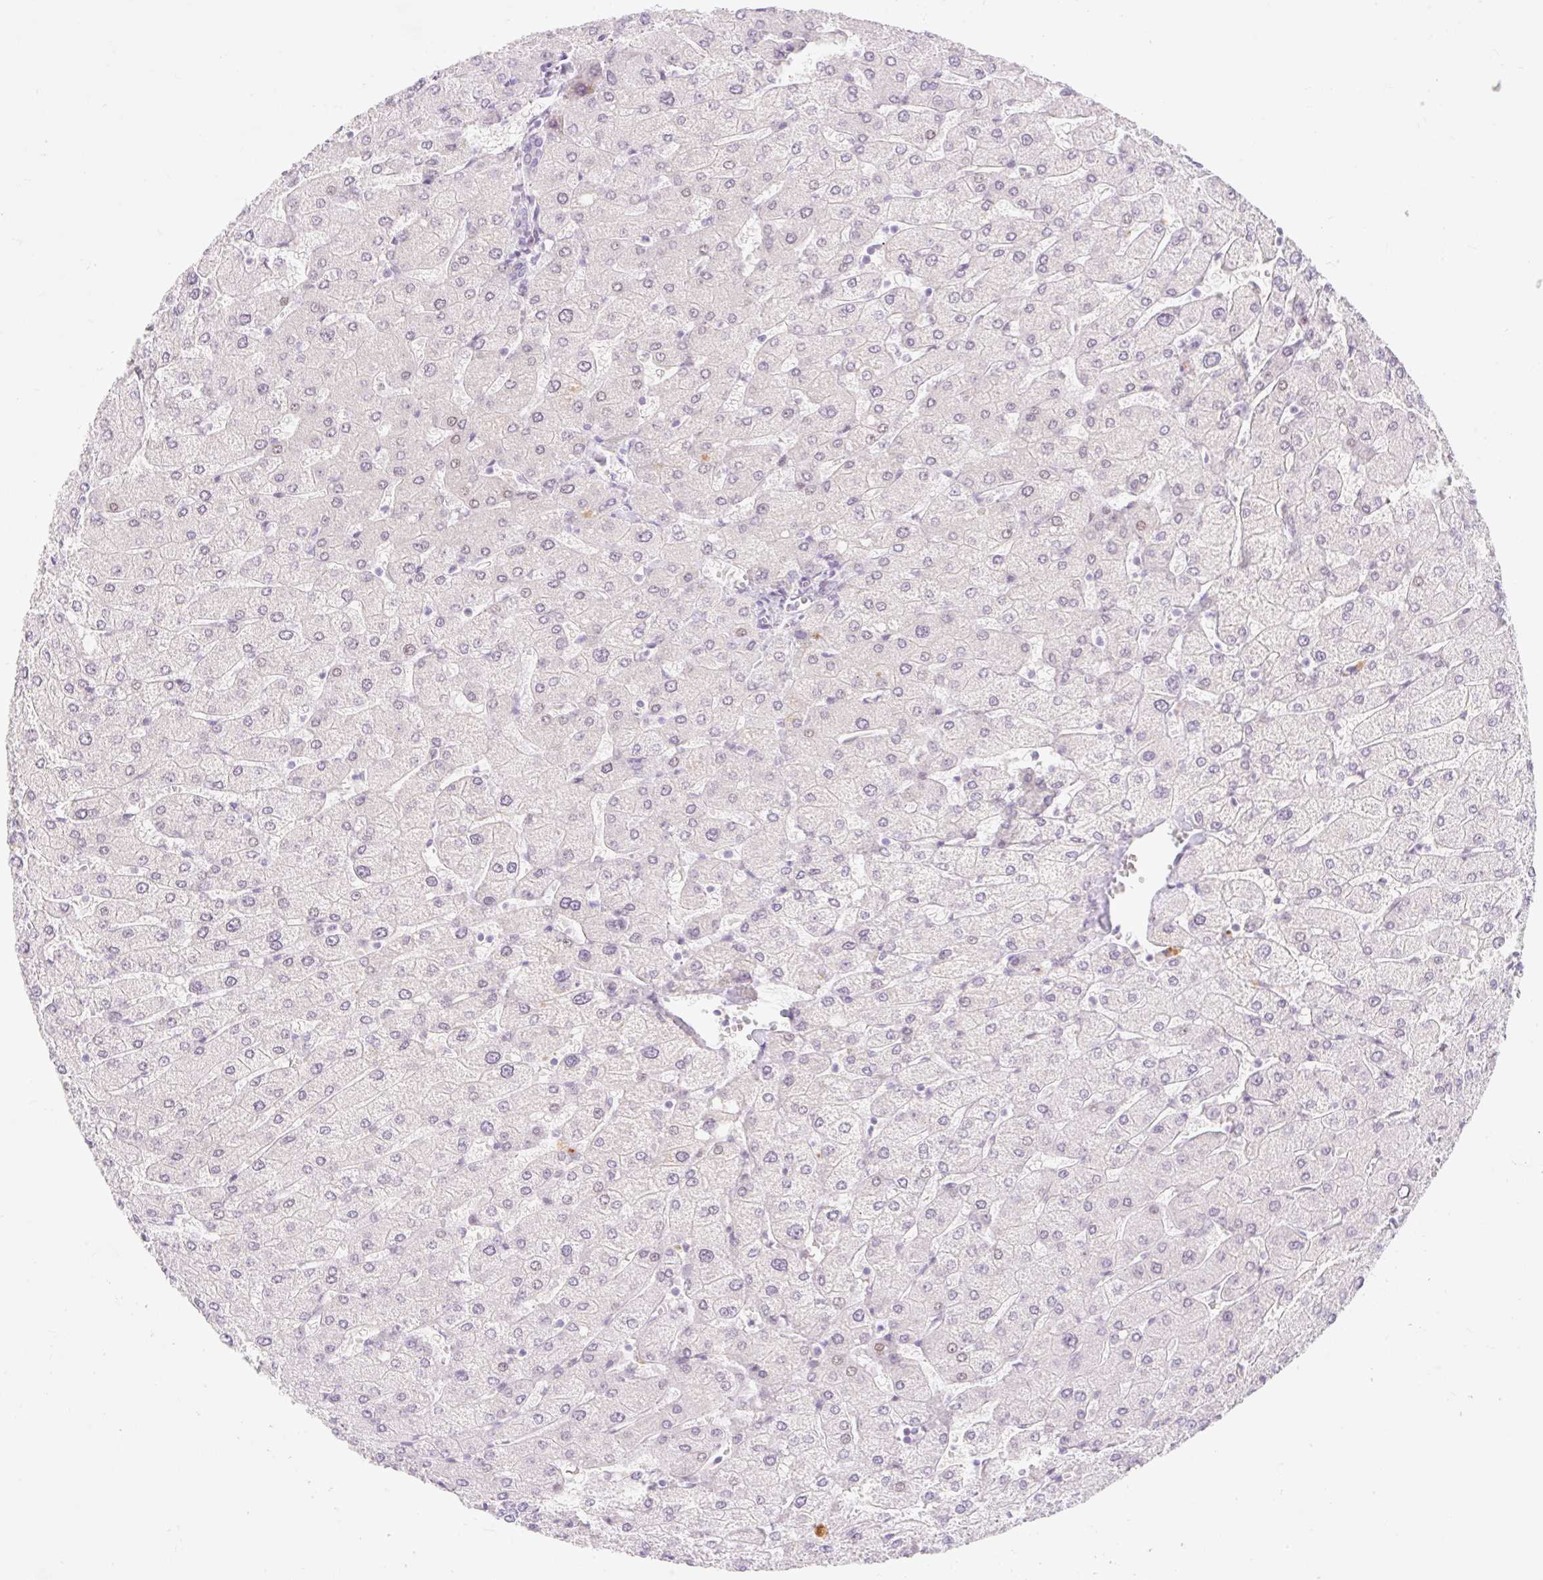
{"staining": {"intensity": "negative", "quantity": "none", "location": "none"}, "tissue": "liver", "cell_type": "Cholangiocytes", "image_type": "normal", "snomed": [{"axis": "morphology", "description": "Normal tissue, NOS"}, {"axis": "topography", "description": "Liver"}], "caption": "Cholangiocytes show no significant positivity in normal liver. (DAB (3,3'-diaminobenzidine) IHC visualized using brightfield microscopy, high magnification).", "gene": "H2BW1", "patient": {"sex": "male", "age": 55}}